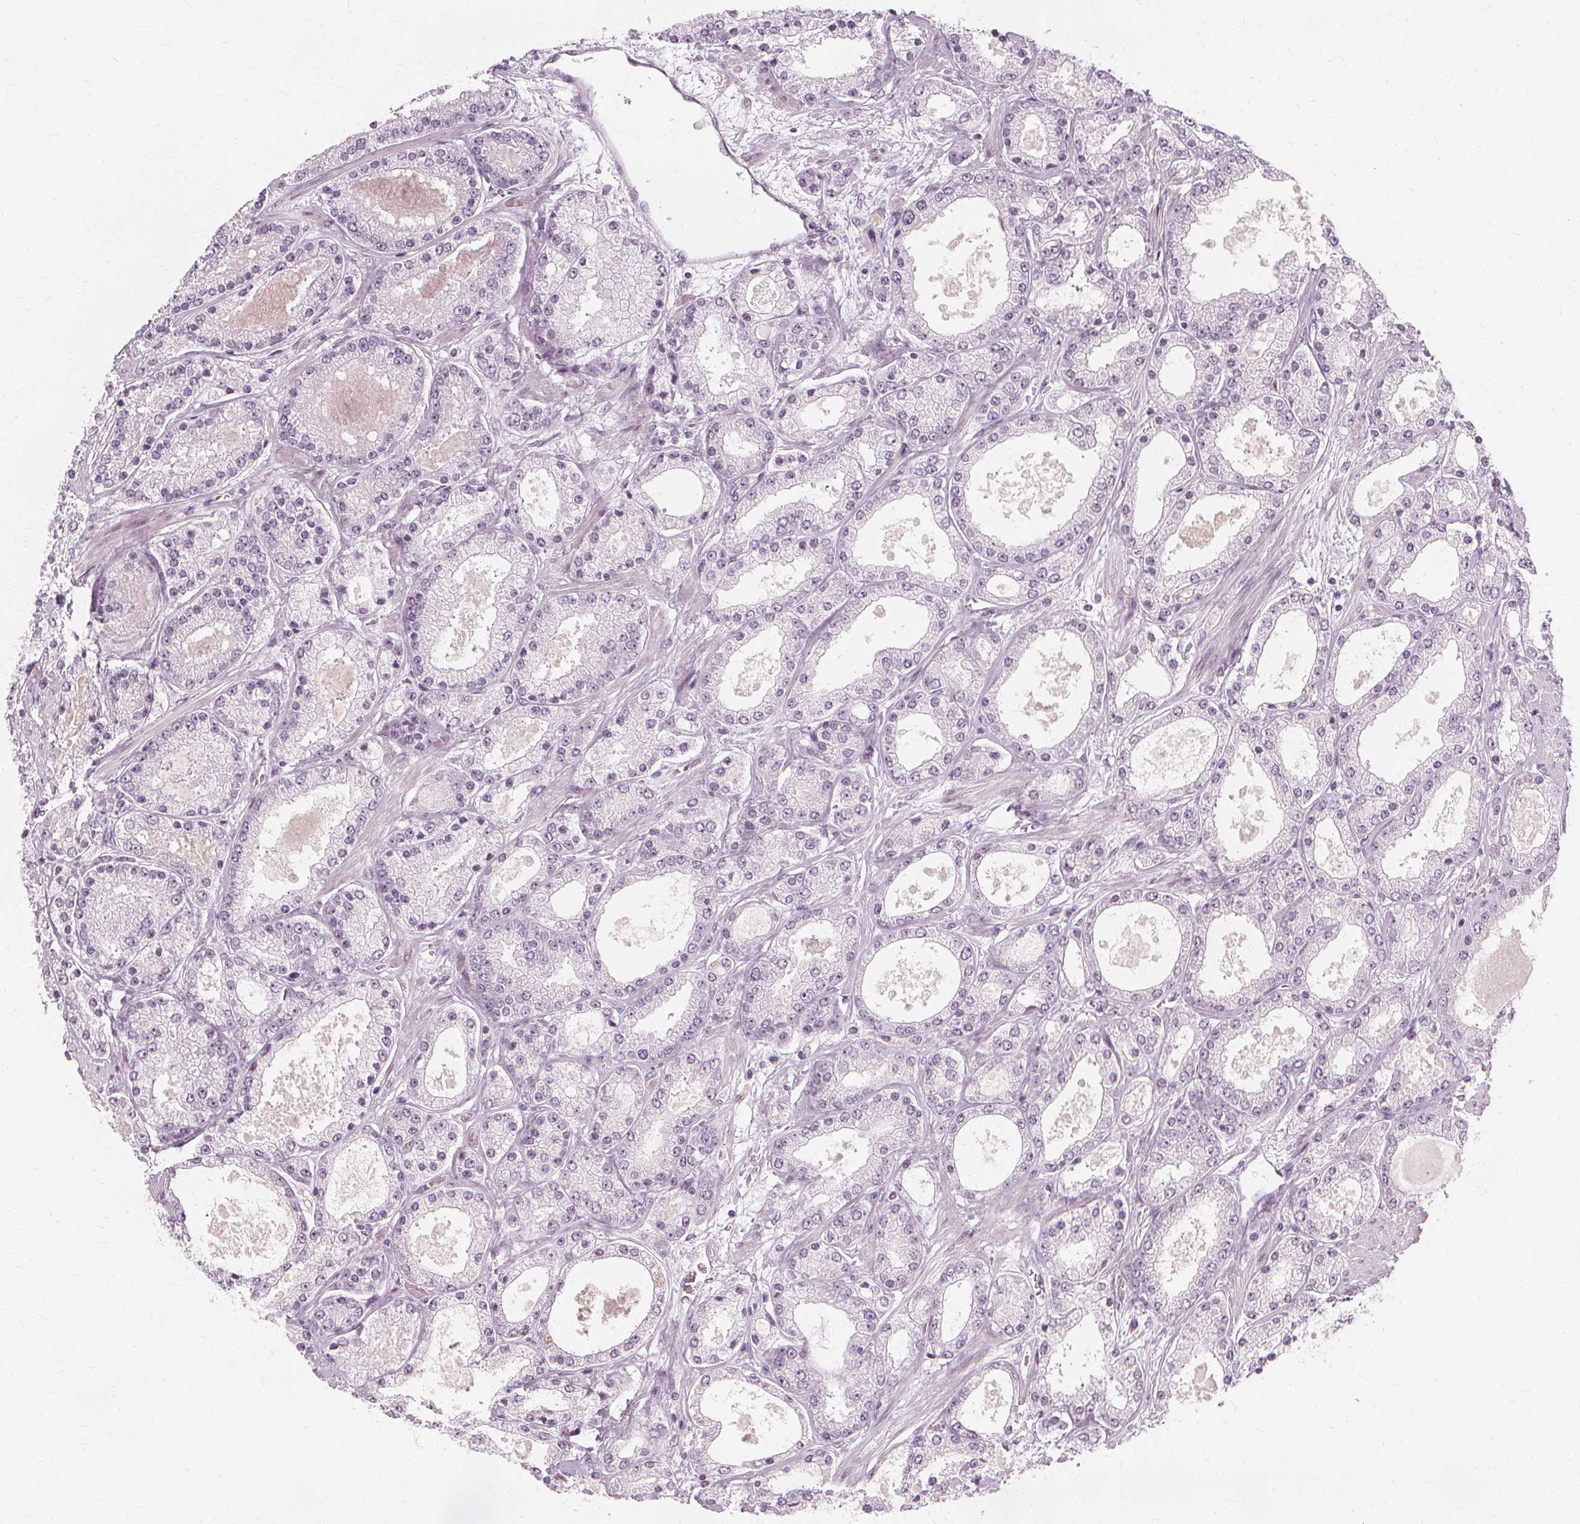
{"staining": {"intensity": "negative", "quantity": "none", "location": "none"}, "tissue": "prostate cancer", "cell_type": "Tumor cells", "image_type": "cancer", "snomed": [{"axis": "morphology", "description": "Adenocarcinoma, High grade"}, {"axis": "topography", "description": "Prostate"}], "caption": "IHC histopathology image of prostate high-grade adenocarcinoma stained for a protein (brown), which reveals no staining in tumor cells. (Immunohistochemistry, brightfield microscopy, high magnification).", "gene": "NXPE1", "patient": {"sex": "male", "age": 67}}